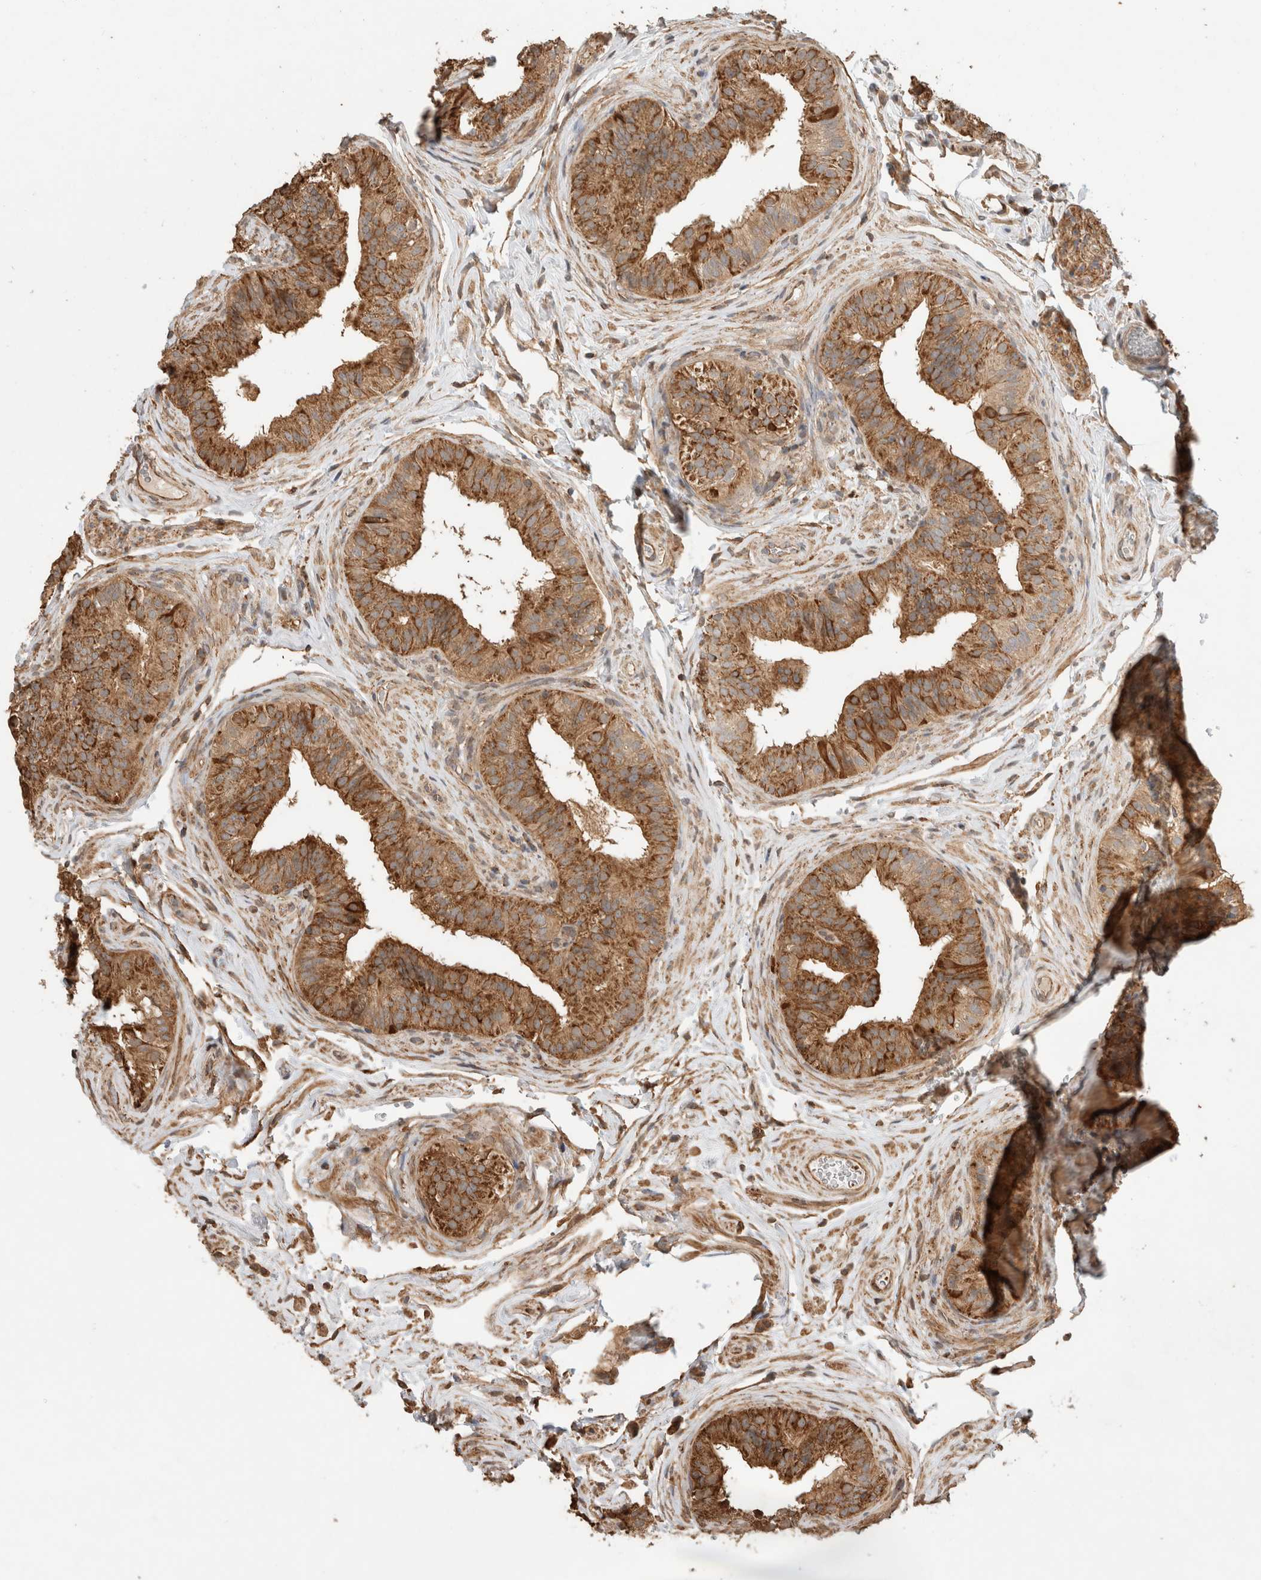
{"staining": {"intensity": "strong", "quantity": "25%-75%", "location": "cytoplasmic/membranous"}, "tissue": "epididymis", "cell_type": "Glandular cells", "image_type": "normal", "snomed": [{"axis": "morphology", "description": "Normal tissue, NOS"}, {"axis": "topography", "description": "Epididymis"}], "caption": "Normal epididymis was stained to show a protein in brown. There is high levels of strong cytoplasmic/membranous positivity in about 25%-75% of glandular cells. Using DAB (brown) and hematoxylin (blue) stains, captured at high magnification using brightfield microscopy.", "gene": "IMMP2L", "patient": {"sex": "male", "age": 49}}